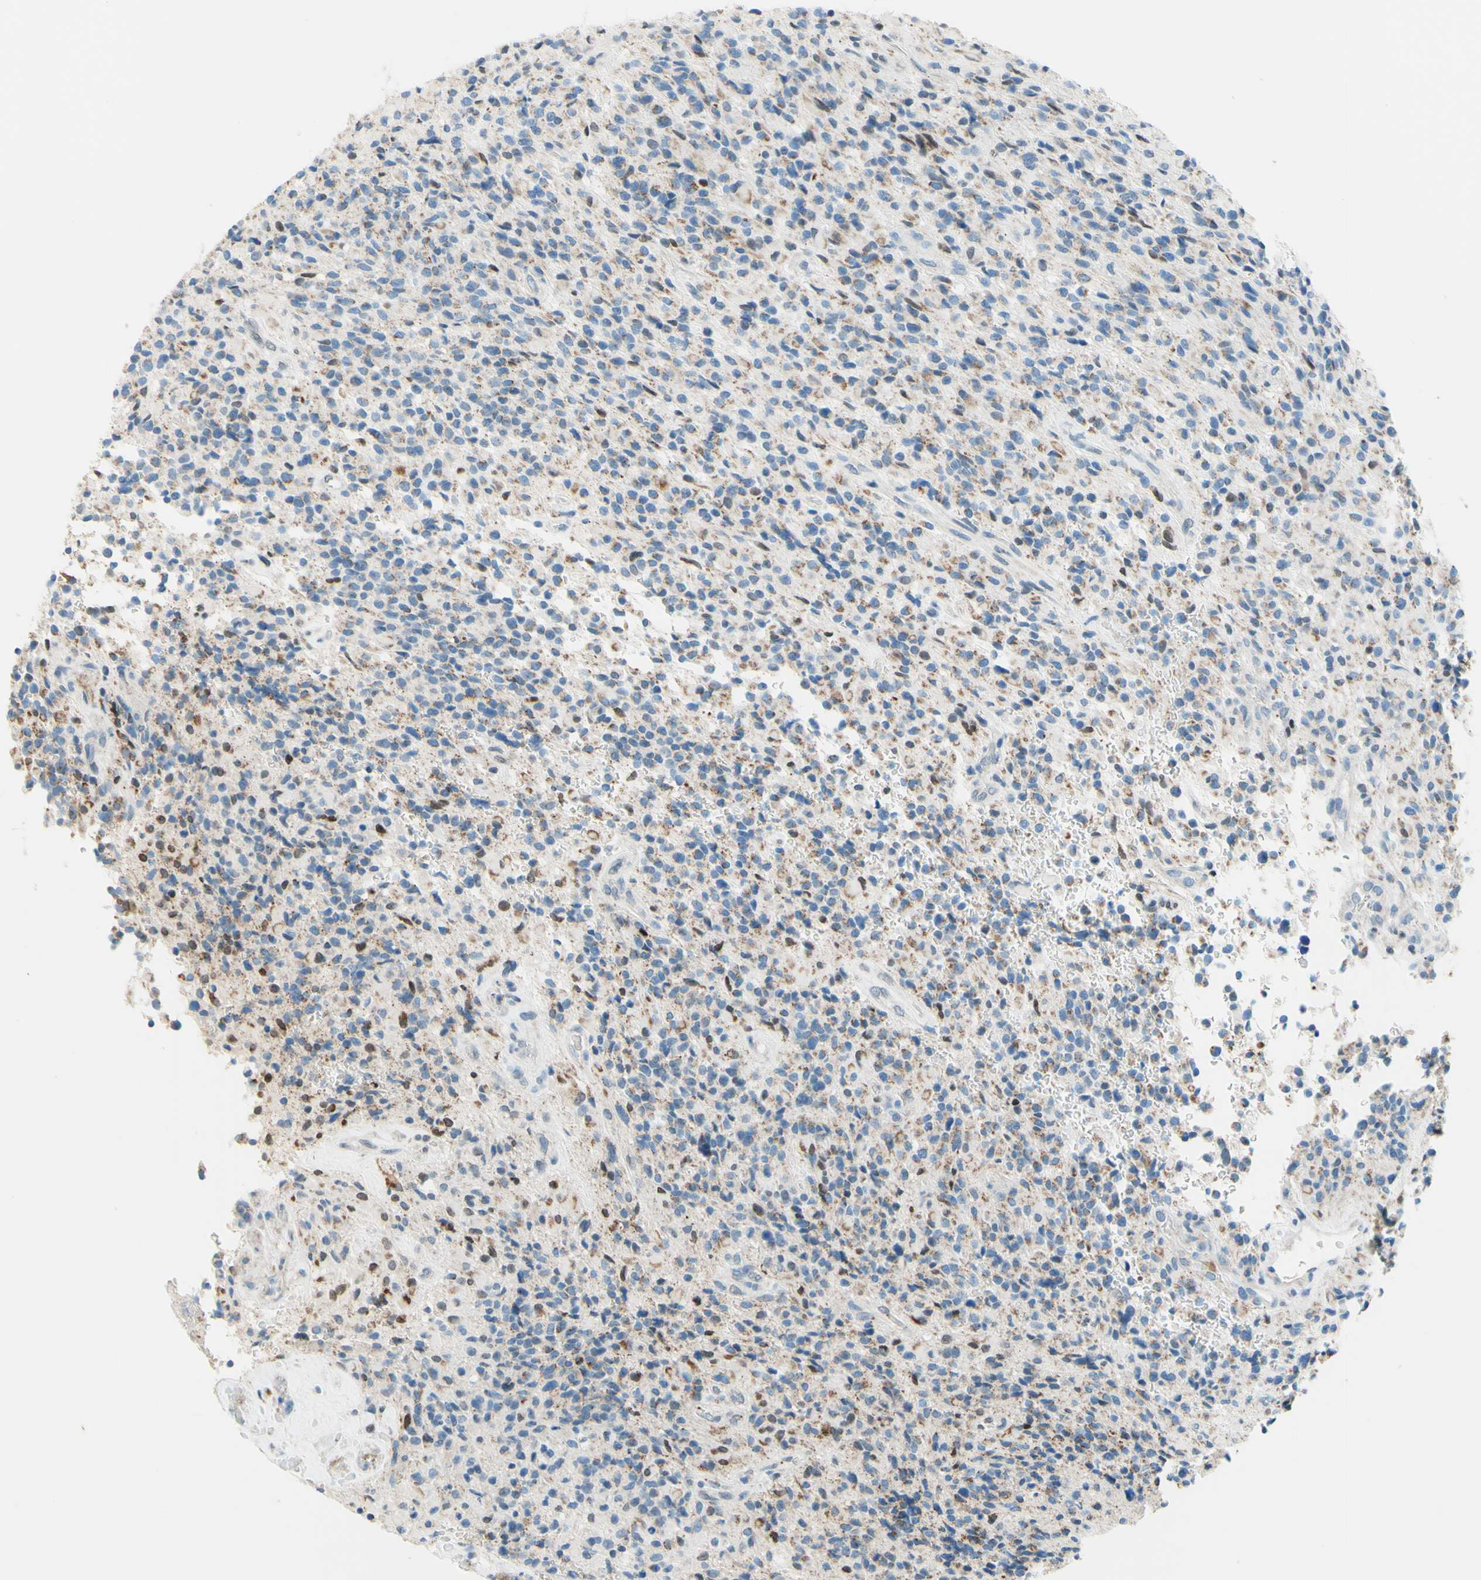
{"staining": {"intensity": "weak", "quantity": "25%-75%", "location": "cytoplasmic/membranous,nuclear"}, "tissue": "glioma", "cell_type": "Tumor cells", "image_type": "cancer", "snomed": [{"axis": "morphology", "description": "Glioma, malignant, High grade"}, {"axis": "topography", "description": "Brain"}], "caption": "Immunohistochemical staining of human glioma reveals weak cytoplasmic/membranous and nuclear protein expression in about 25%-75% of tumor cells.", "gene": "CBX7", "patient": {"sex": "male", "age": 71}}